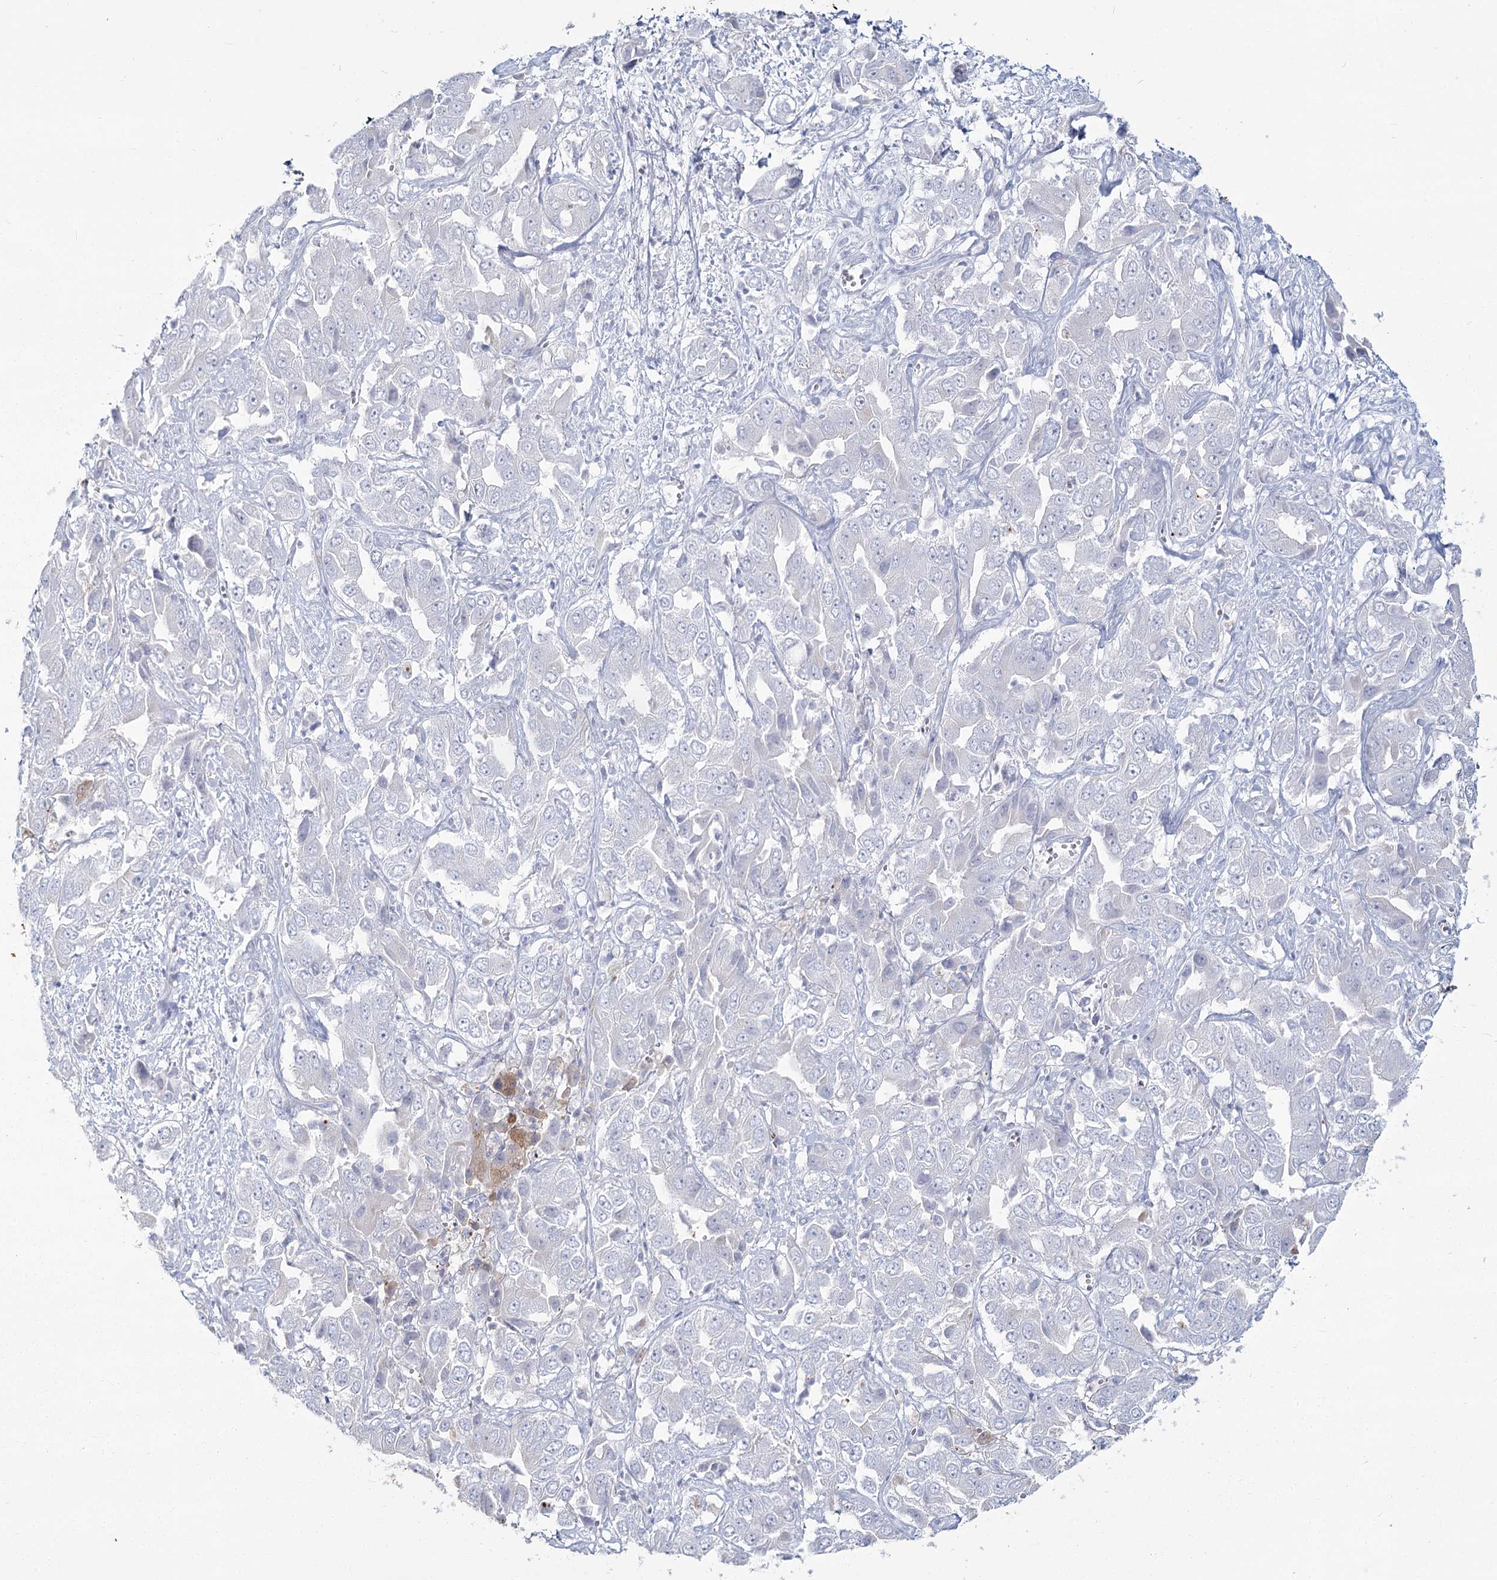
{"staining": {"intensity": "negative", "quantity": "none", "location": "none"}, "tissue": "liver cancer", "cell_type": "Tumor cells", "image_type": "cancer", "snomed": [{"axis": "morphology", "description": "Cholangiocarcinoma"}, {"axis": "topography", "description": "Liver"}], "caption": "Micrograph shows no significant protein expression in tumor cells of cholangiocarcinoma (liver).", "gene": "SLC6A19", "patient": {"sex": "female", "age": 52}}